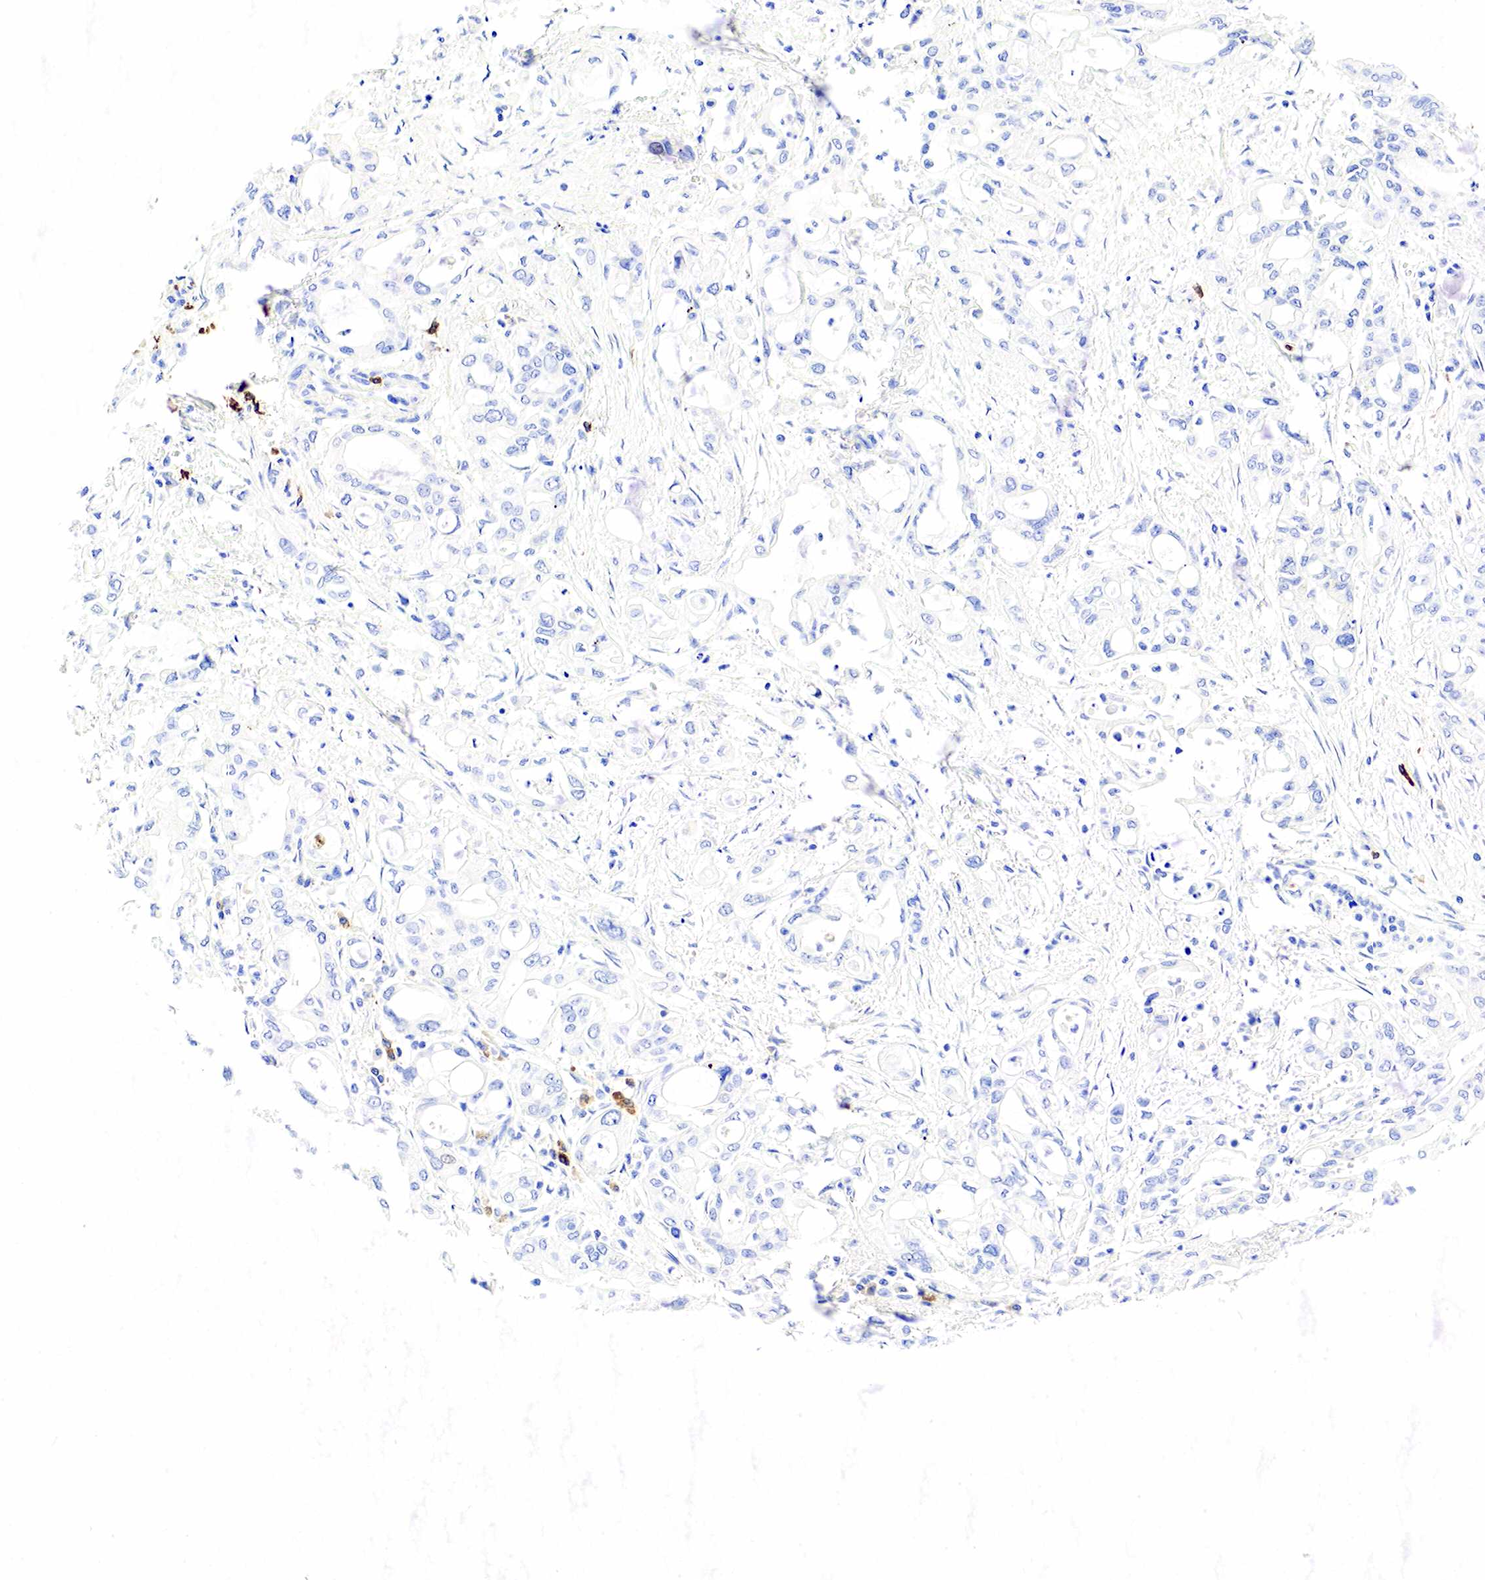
{"staining": {"intensity": "negative", "quantity": "none", "location": "none"}, "tissue": "pancreatic cancer", "cell_type": "Tumor cells", "image_type": "cancer", "snomed": [{"axis": "morphology", "description": "Adenocarcinoma, NOS"}, {"axis": "topography", "description": "Pancreas"}], "caption": "Pancreatic cancer (adenocarcinoma) was stained to show a protein in brown. There is no significant staining in tumor cells.", "gene": "CD79A", "patient": {"sex": "female", "age": 57}}